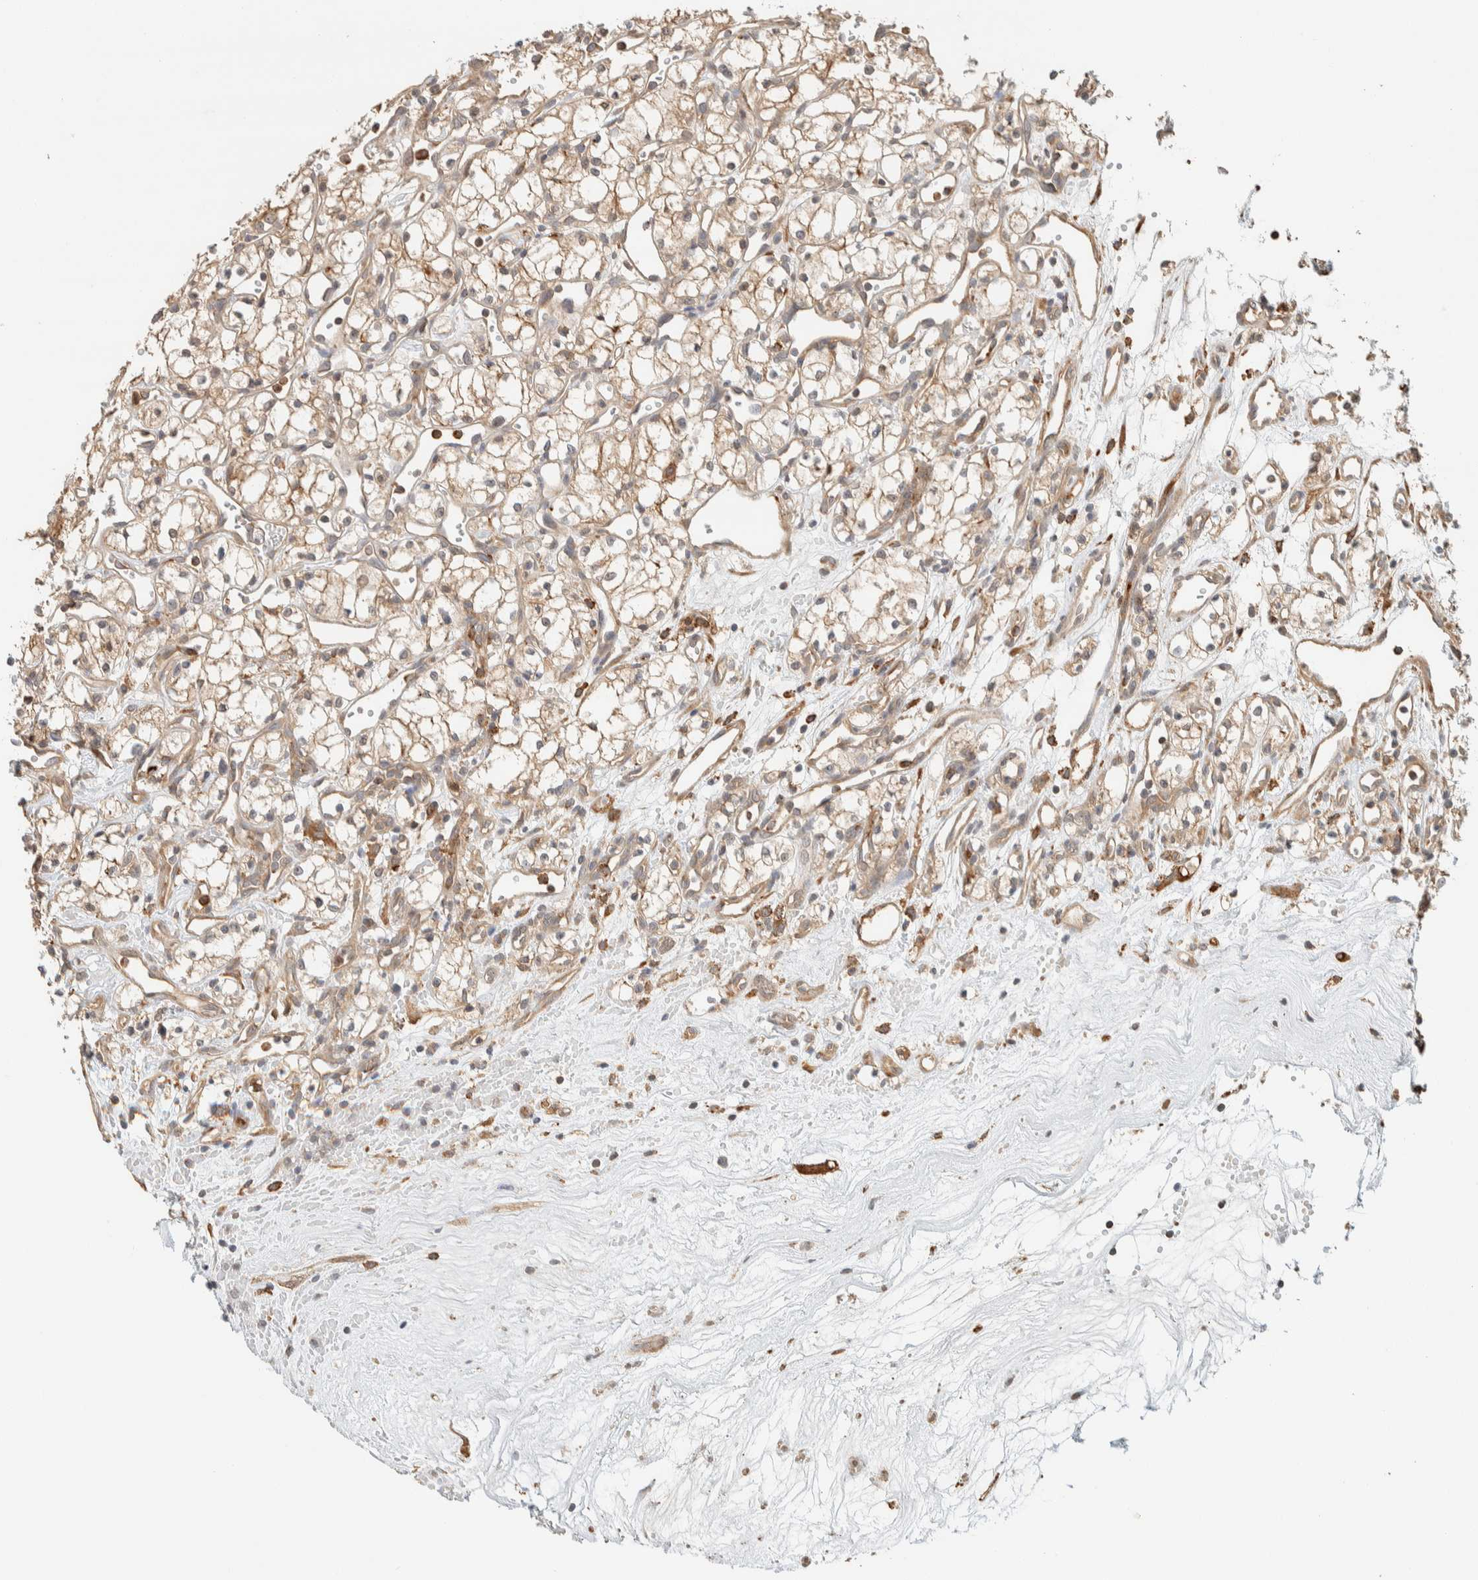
{"staining": {"intensity": "weak", "quantity": "25%-75%", "location": "cytoplasmic/membranous"}, "tissue": "renal cancer", "cell_type": "Tumor cells", "image_type": "cancer", "snomed": [{"axis": "morphology", "description": "Adenocarcinoma, NOS"}, {"axis": "topography", "description": "Kidney"}], "caption": "This is a photomicrograph of immunohistochemistry staining of renal cancer (adenocarcinoma), which shows weak expression in the cytoplasmic/membranous of tumor cells.", "gene": "RAB11FIP1", "patient": {"sex": "male", "age": 59}}